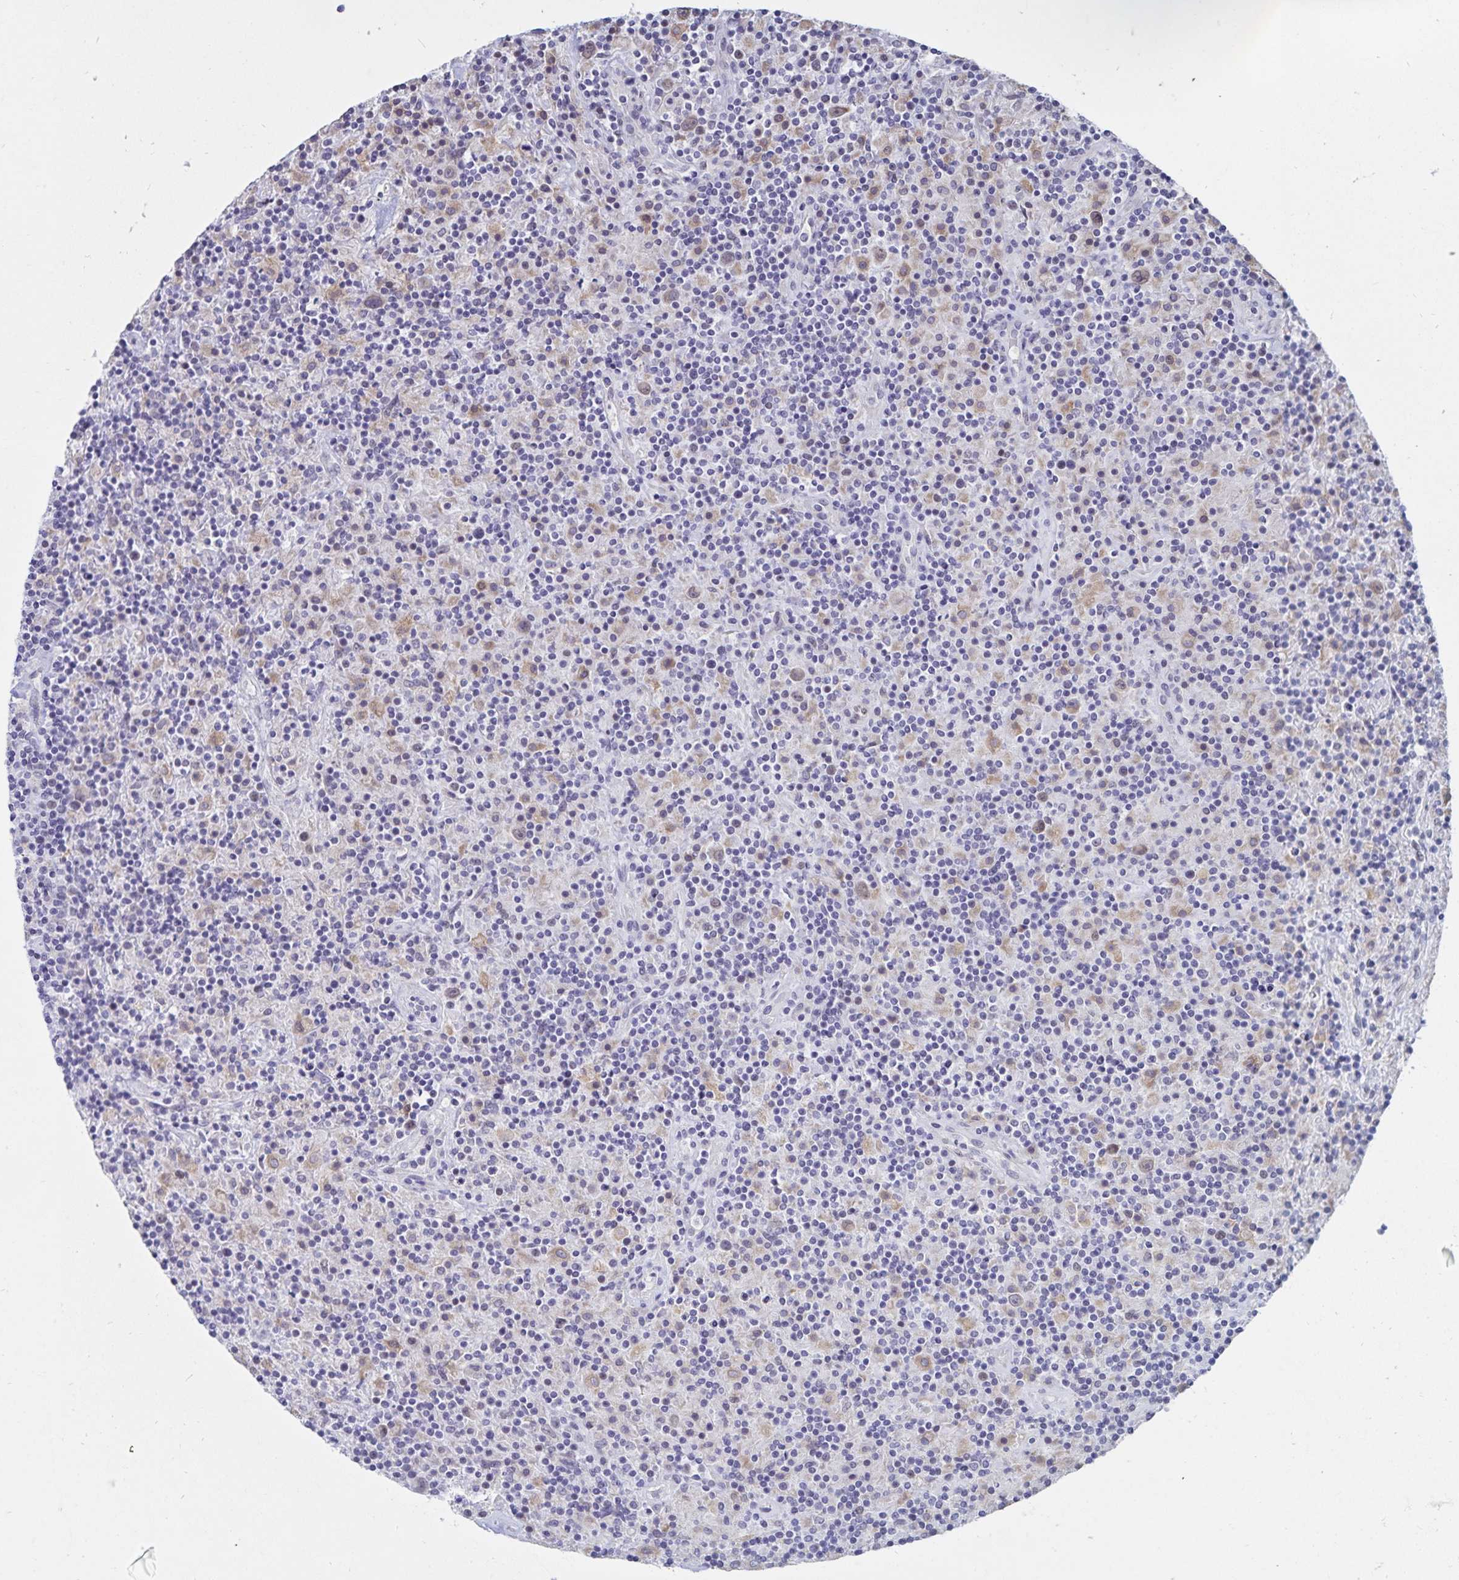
{"staining": {"intensity": "negative", "quantity": "none", "location": "none"}, "tissue": "lymphoma", "cell_type": "Tumor cells", "image_type": "cancer", "snomed": [{"axis": "morphology", "description": "Hodgkin's disease, NOS"}, {"axis": "topography", "description": "Lymph node"}], "caption": "Photomicrograph shows no protein positivity in tumor cells of Hodgkin's disease tissue. (DAB (3,3'-diaminobenzidine) immunohistochemistry, high magnification).", "gene": "ATP2A2", "patient": {"sex": "male", "age": 70}}